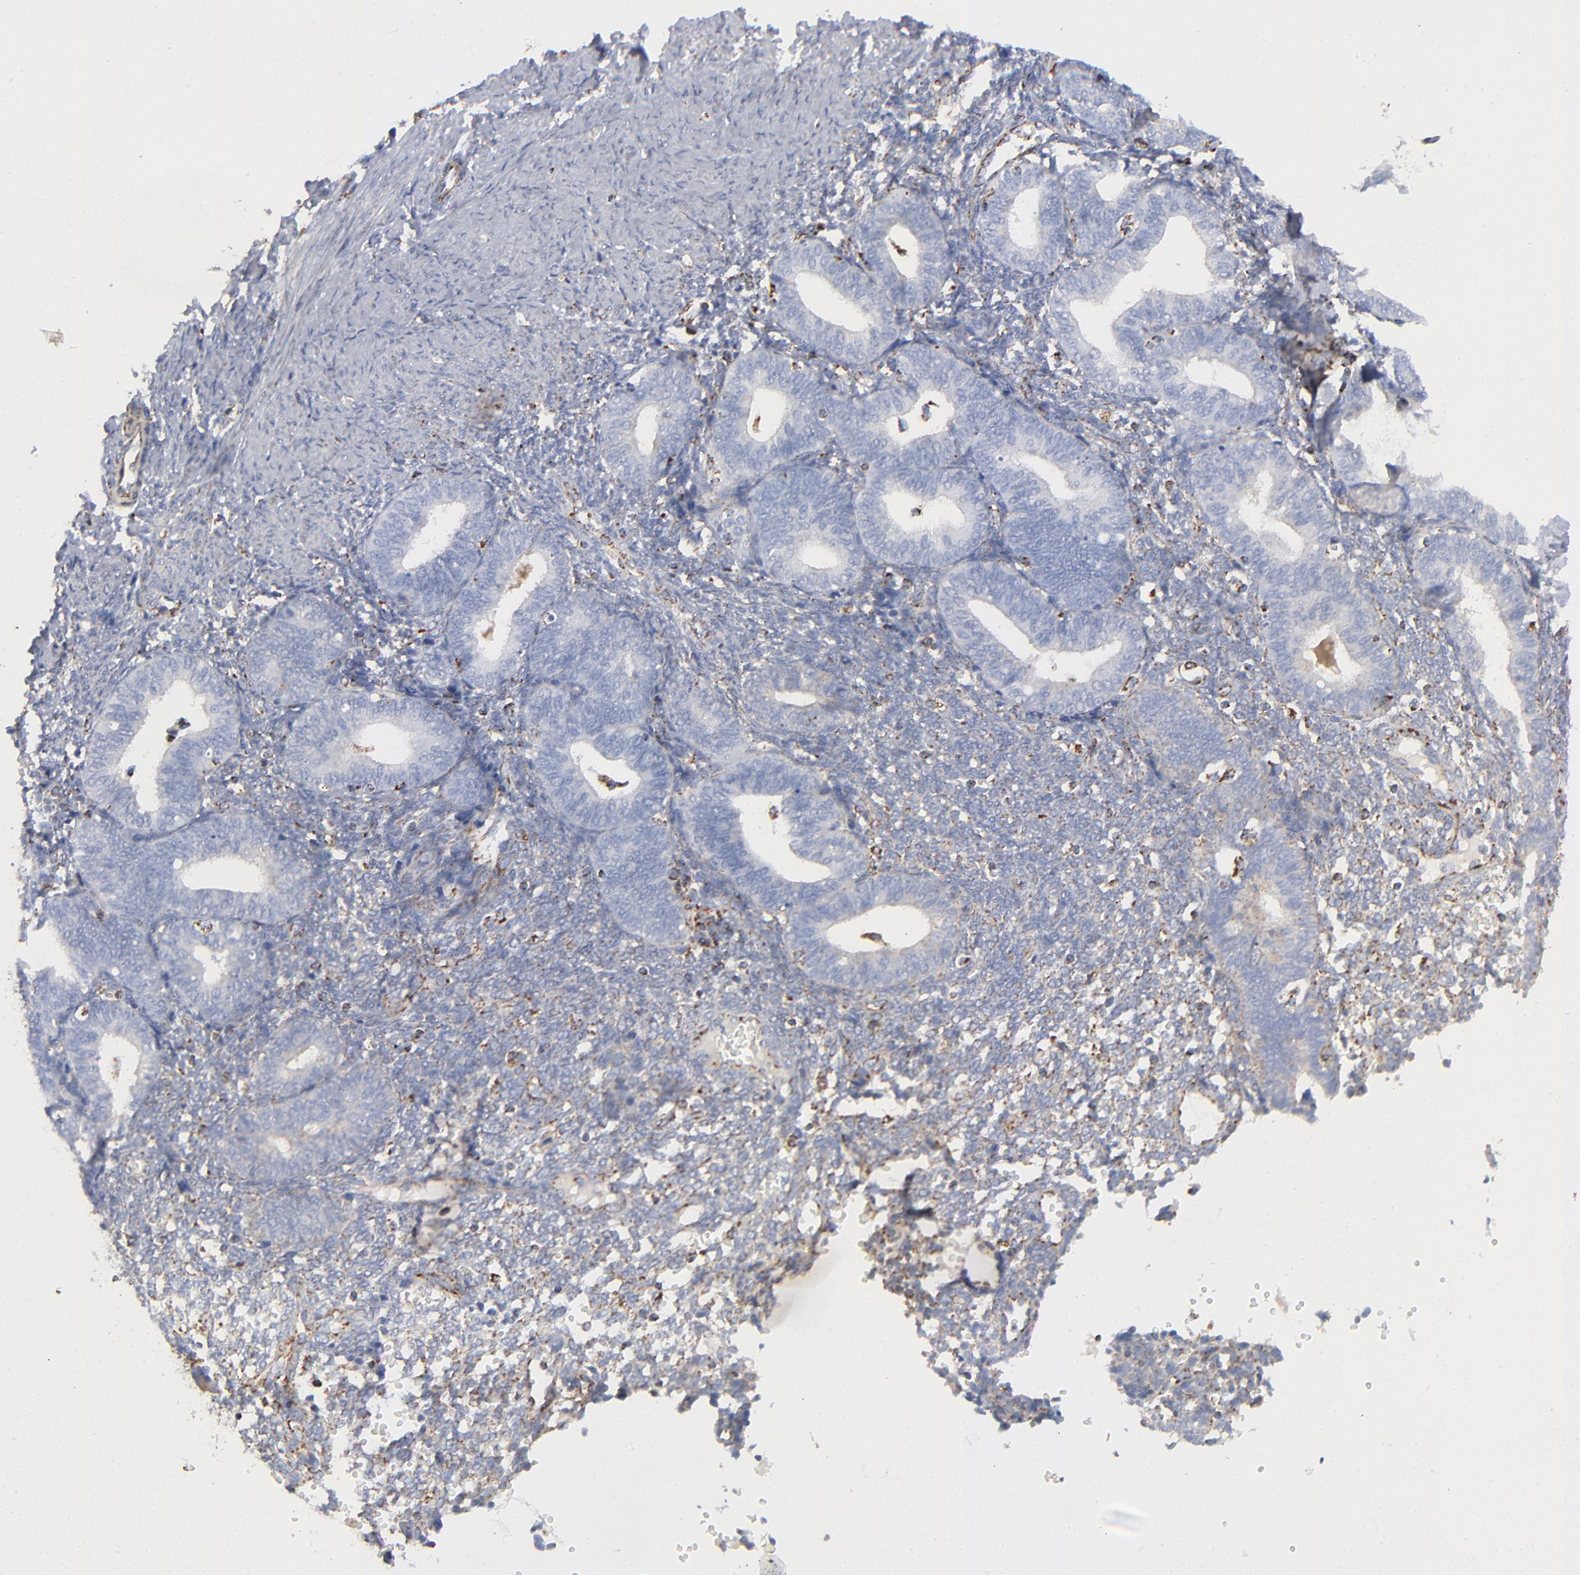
{"staining": {"intensity": "moderate", "quantity": "25%-75%", "location": "cytoplasmic/membranous"}, "tissue": "endometrium", "cell_type": "Cells in endometrial stroma", "image_type": "normal", "snomed": [{"axis": "morphology", "description": "Normal tissue, NOS"}, {"axis": "topography", "description": "Endometrium"}], "caption": "Immunohistochemical staining of unremarkable endometrium shows 25%-75% levels of moderate cytoplasmic/membranous protein staining in about 25%-75% of cells in endometrial stroma.", "gene": "ASB3", "patient": {"sex": "female", "age": 61}}